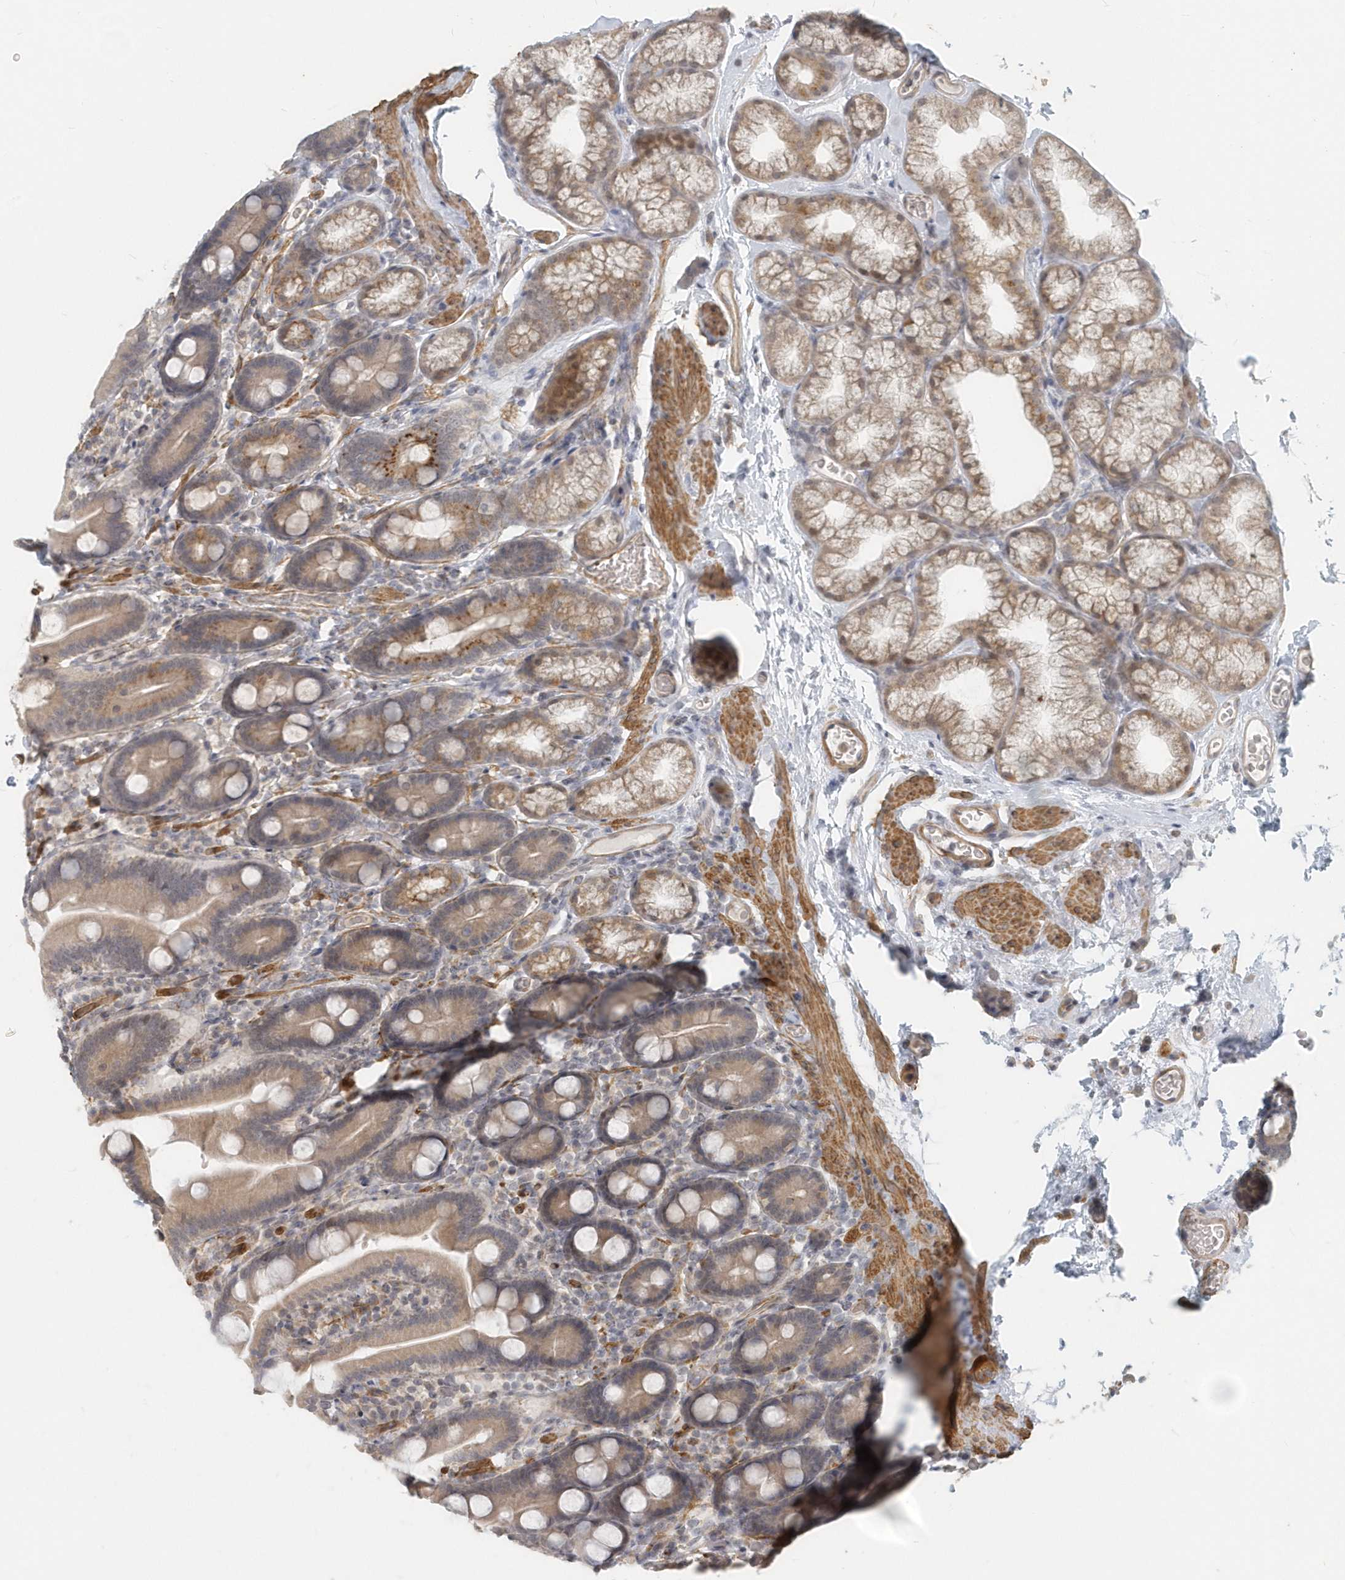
{"staining": {"intensity": "weak", "quantity": ">75%", "location": "cytoplasmic/membranous"}, "tissue": "duodenum", "cell_type": "Glandular cells", "image_type": "normal", "snomed": [{"axis": "morphology", "description": "Normal tissue, NOS"}, {"axis": "topography", "description": "Duodenum"}], "caption": "Glandular cells demonstrate low levels of weak cytoplasmic/membranous expression in about >75% of cells in normal human duodenum.", "gene": "NAPB", "patient": {"sex": "male", "age": 55}}